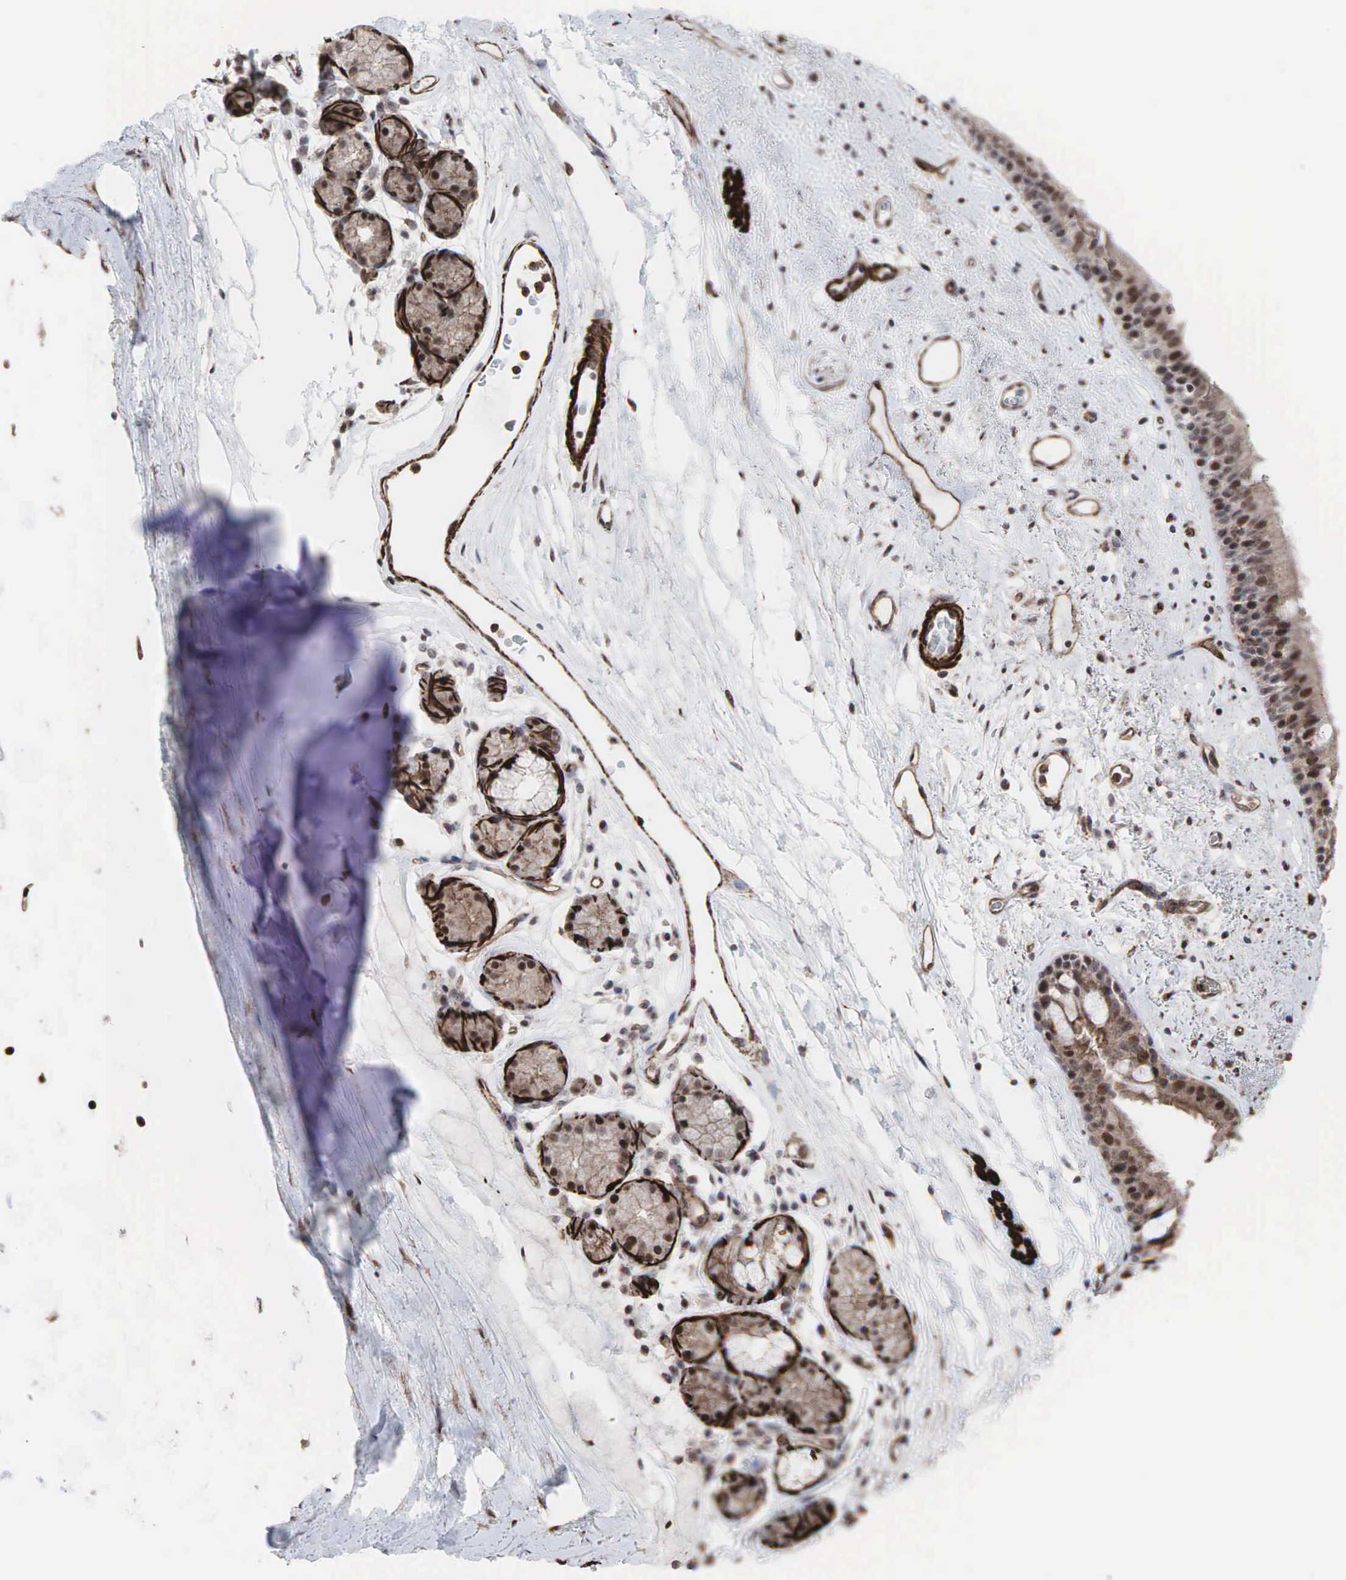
{"staining": {"intensity": "moderate", "quantity": ">75%", "location": "cytoplasmic/membranous,nuclear"}, "tissue": "bronchus", "cell_type": "Respiratory epithelial cells", "image_type": "normal", "snomed": [{"axis": "morphology", "description": "Normal tissue, NOS"}, {"axis": "topography", "description": "Cartilage tissue"}], "caption": "This is a histology image of immunohistochemistry (IHC) staining of normal bronchus, which shows moderate expression in the cytoplasmic/membranous,nuclear of respiratory epithelial cells.", "gene": "GPRASP1", "patient": {"sex": "female", "age": 63}}